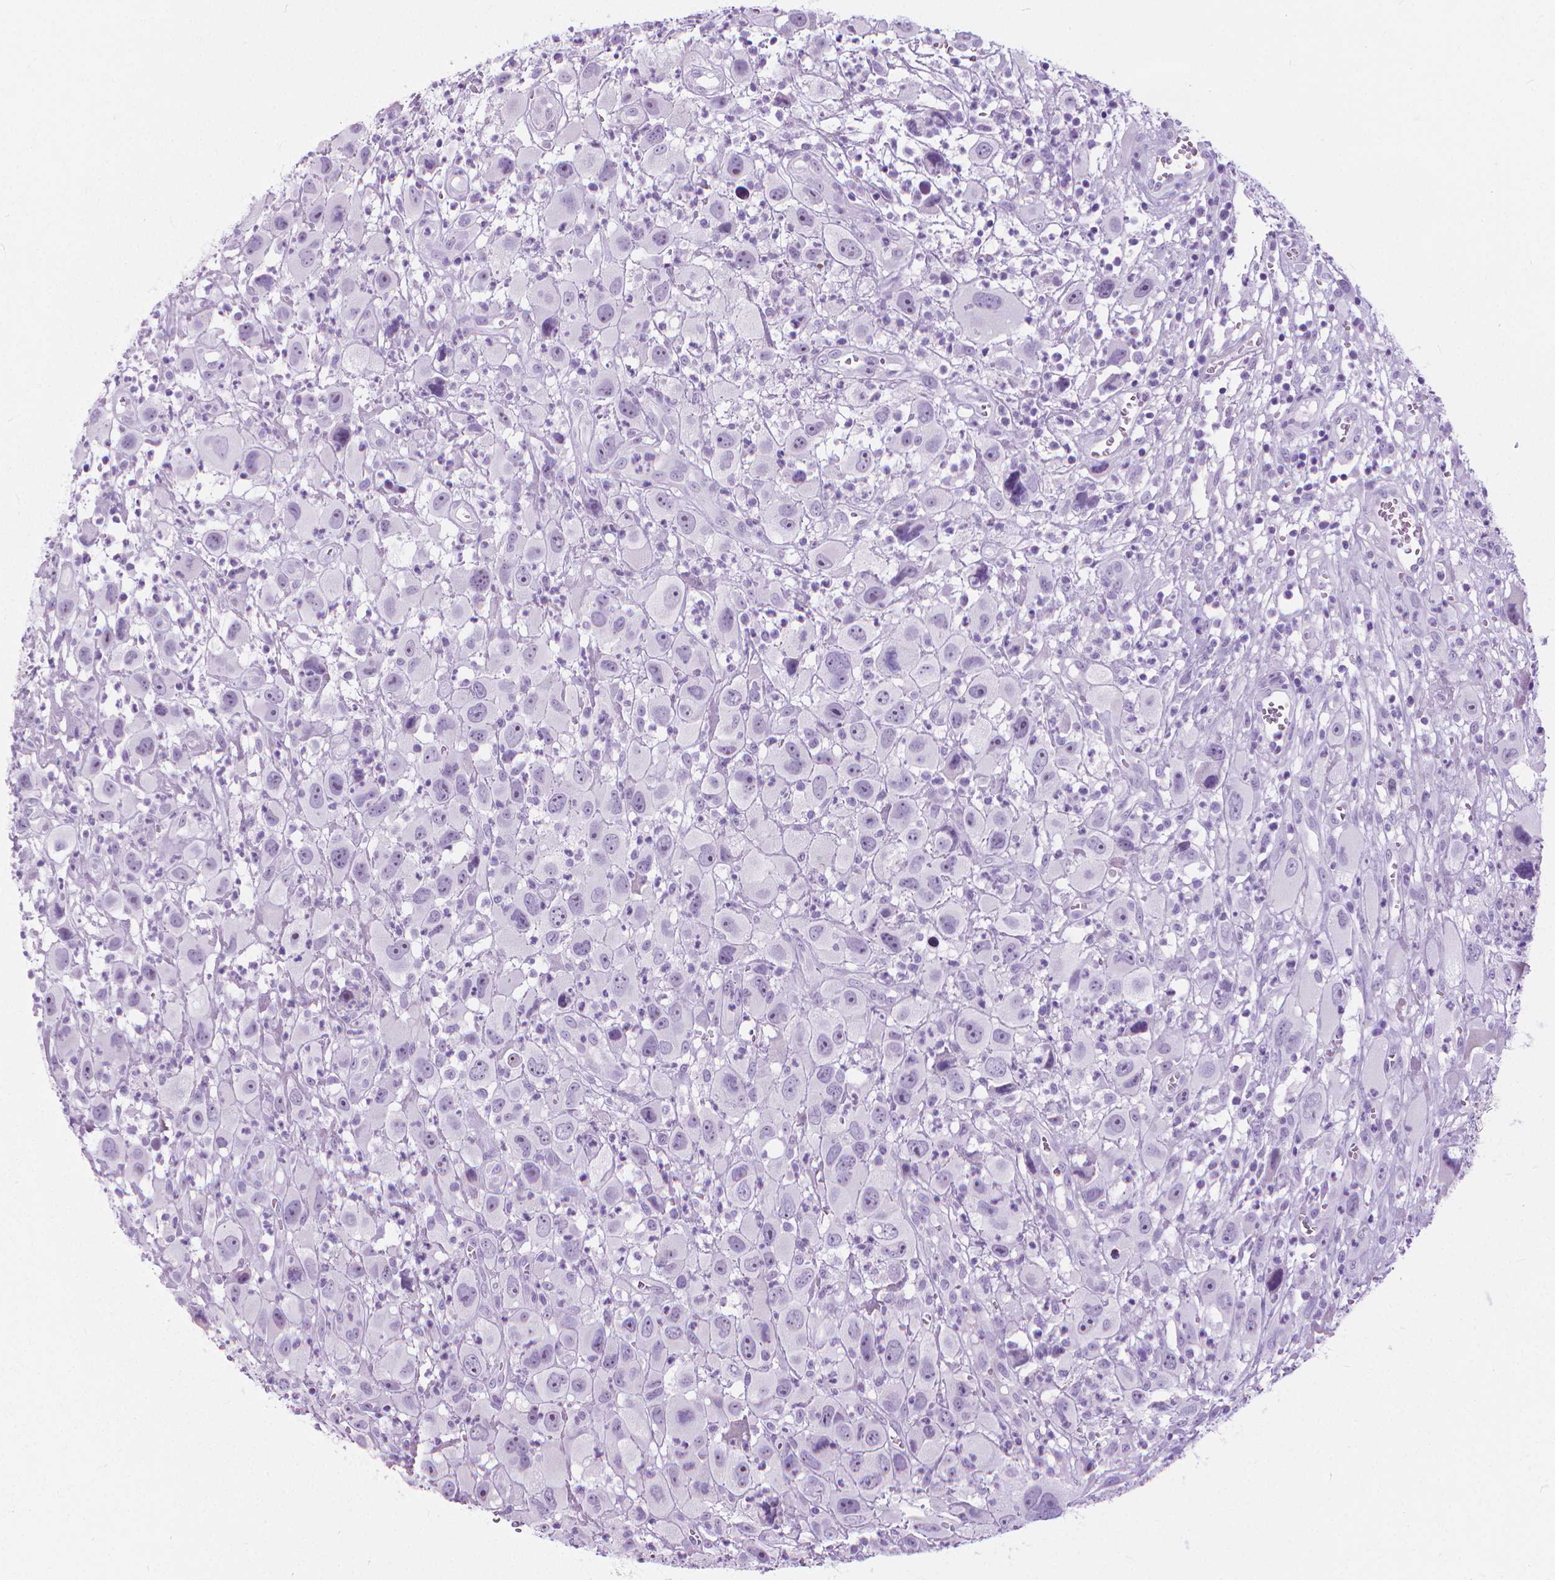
{"staining": {"intensity": "negative", "quantity": "none", "location": "none"}, "tissue": "head and neck cancer", "cell_type": "Tumor cells", "image_type": "cancer", "snomed": [{"axis": "morphology", "description": "Squamous cell carcinoma, NOS"}, {"axis": "morphology", "description": "Squamous cell carcinoma, metastatic, NOS"}, {"axis": "topography", "description": "Oral tissue"}, {"axis": "topography", "description": "Head-Neck"}], "caption": "A histopathology image of human squamous cell carcinoma (head and neck) is negative for staining in tumor cells.", "gene": "HTR2B", "patient": {"sex": "female", "age": 85}}